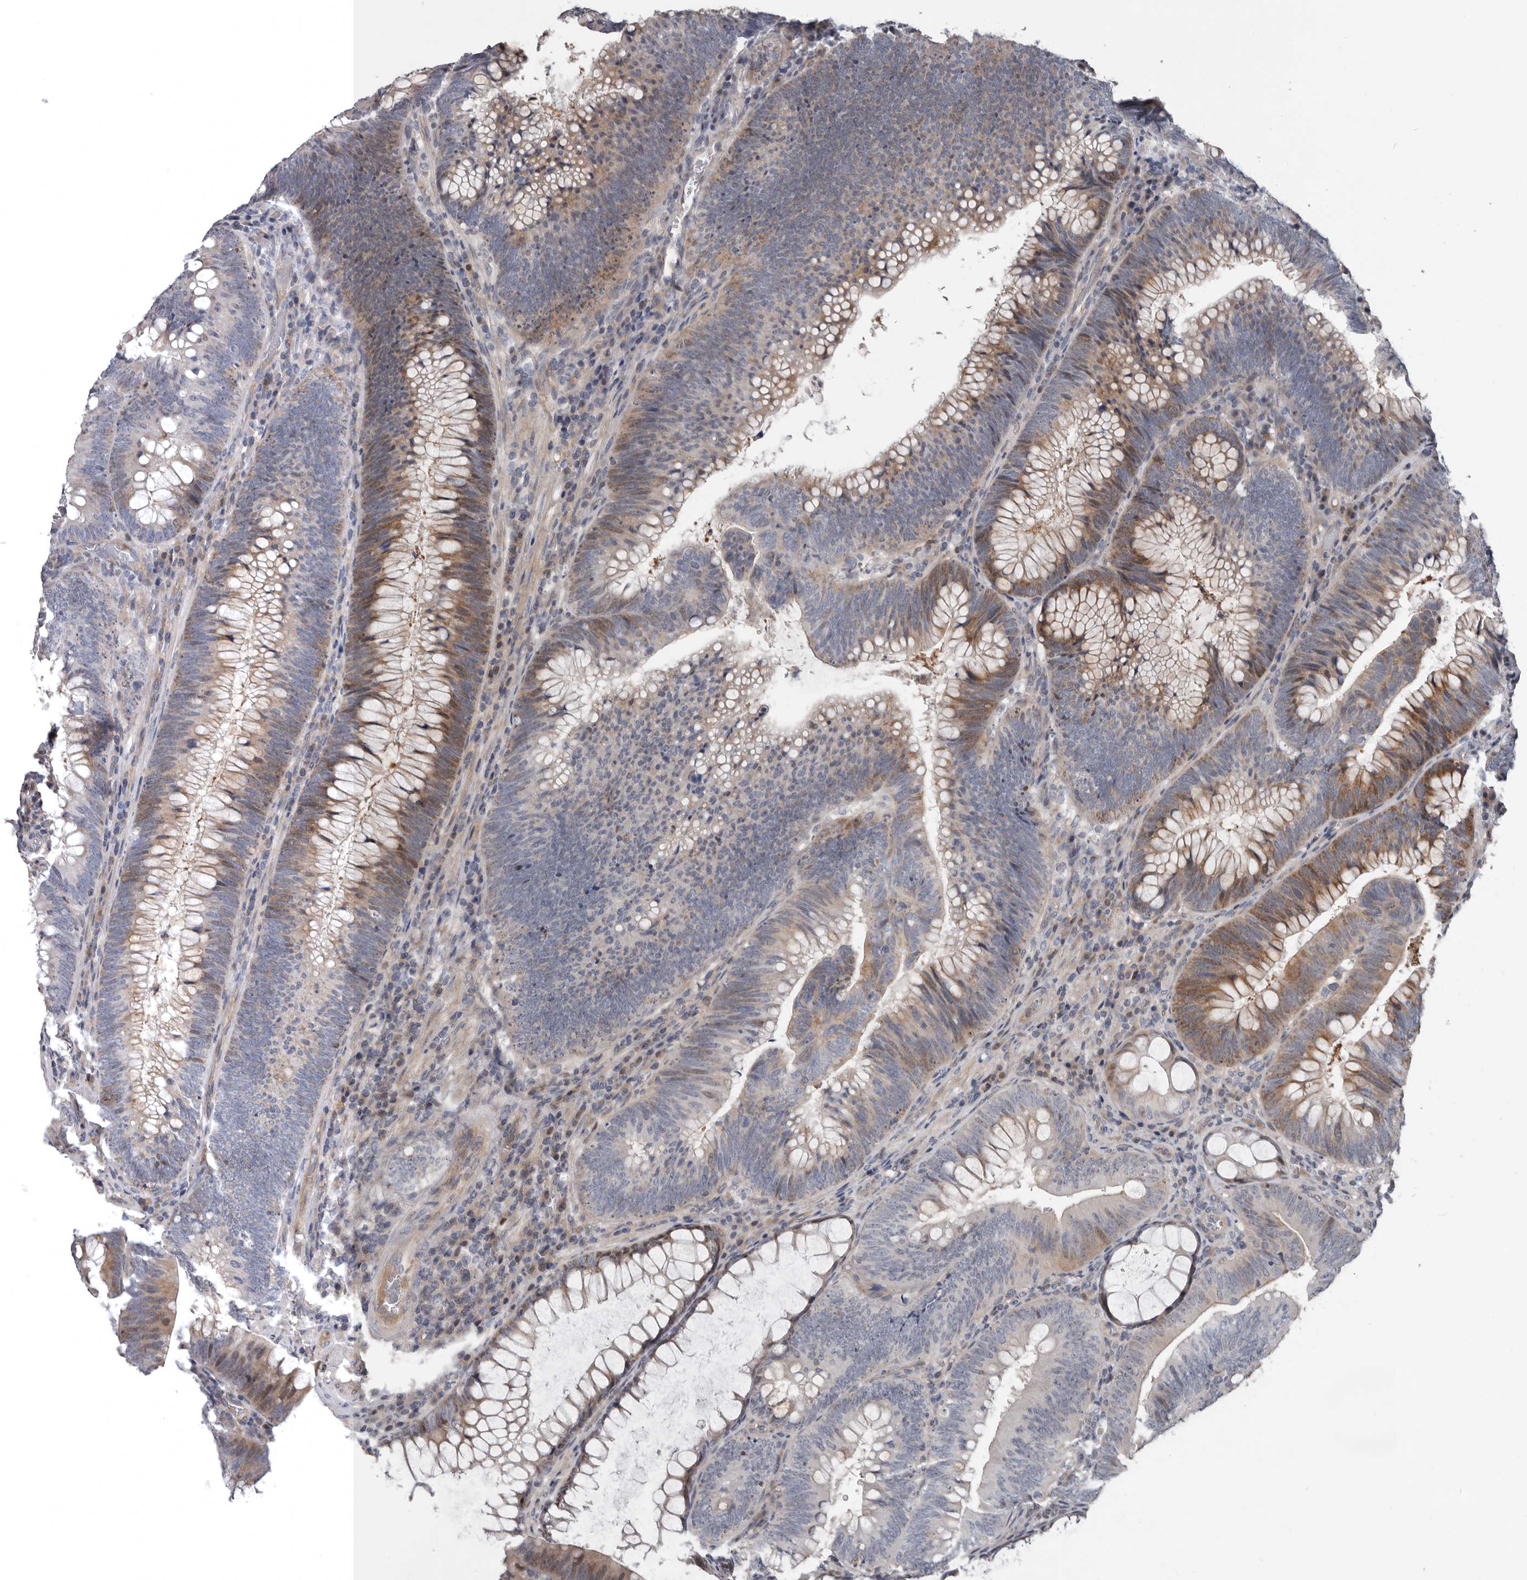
{"staining": {"intensity": "moderate", "quantity": "25%-75%", "location": "cytoplasmic/membranous"}, "tissue": "colorectal cancer", "cell_type": "Tumor cells", "image_type": "cancer", "snomed": [{"axis": "morphology", "description": "Normal tissue, NOS"}, {"axis": "topography", "description": "Colon"}], "caption": "Colorectal cancer was stained to show a protein in brown. There is medium levels of moderate cytoplasmic/membranous staining in about 25%-75% of tumor cells. The staining is performed using DAB (3,3'-diaminobenzidine) brown chromogen to label protein expression. The nuclei are counter-stained blue using hematoxylin.", "gene": "RNF217", "patient": {"sex": "female", "age": 82}}